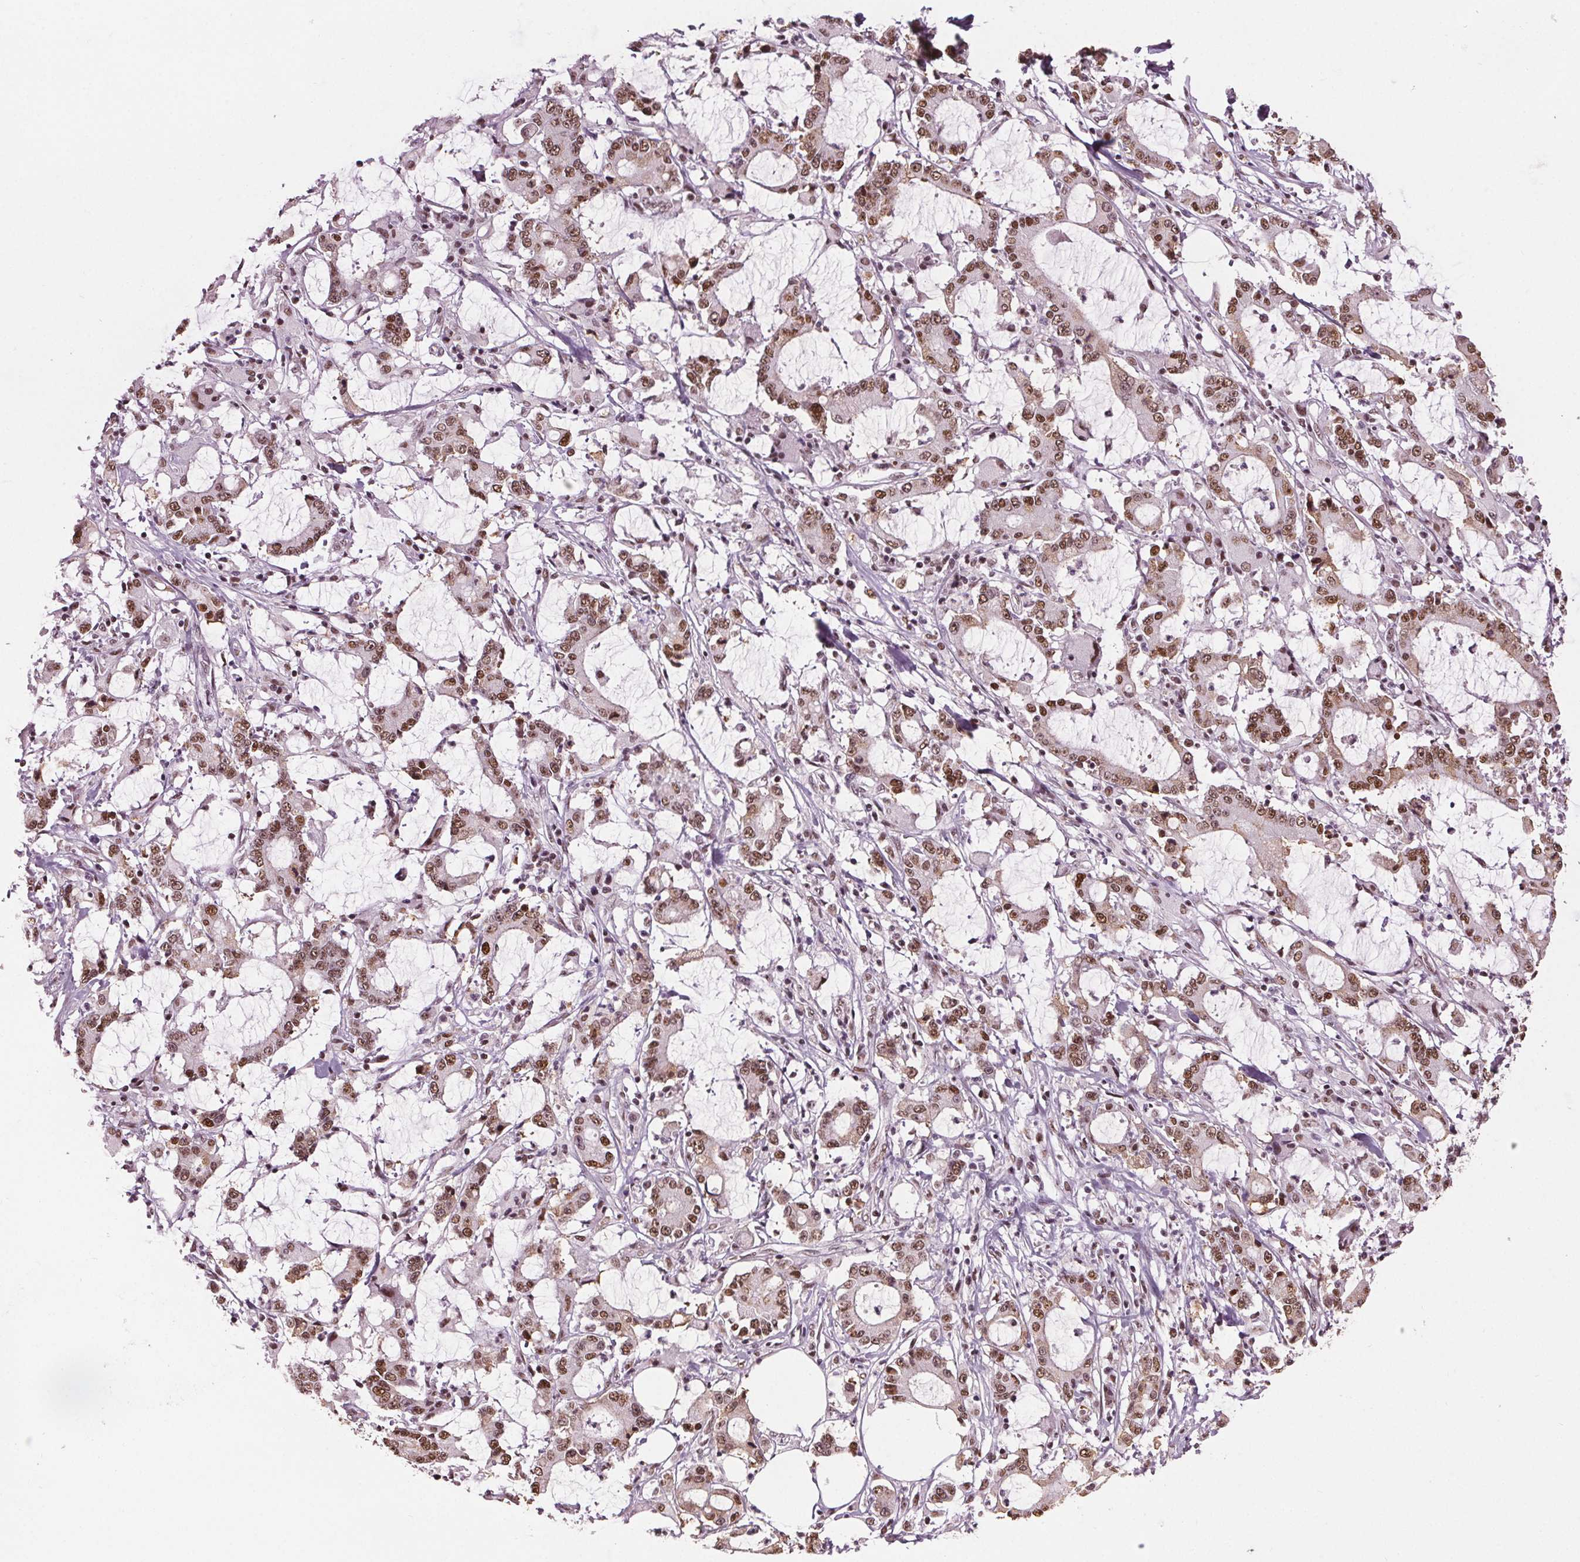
{"staining": {"intensity": "moderate", "quantity": ">75%", "location": "nuclear"}, "tissue": "stomach cancer", "cell_type": "Tumor cells", "image_type": "cancer", "snomed": [{"axis": "morphology", "description": "Adenocarcinoma, NOS"}, {"axis": "topography", "description": "Stomach, upper"}], "caption": "An image of stomach cancer (adenocarcinoma) stained for a protein displays moderate nuclear brown staining in tumor cells.", "gene": "IWS1", "patient": {"sex": "male", "age": 68}}